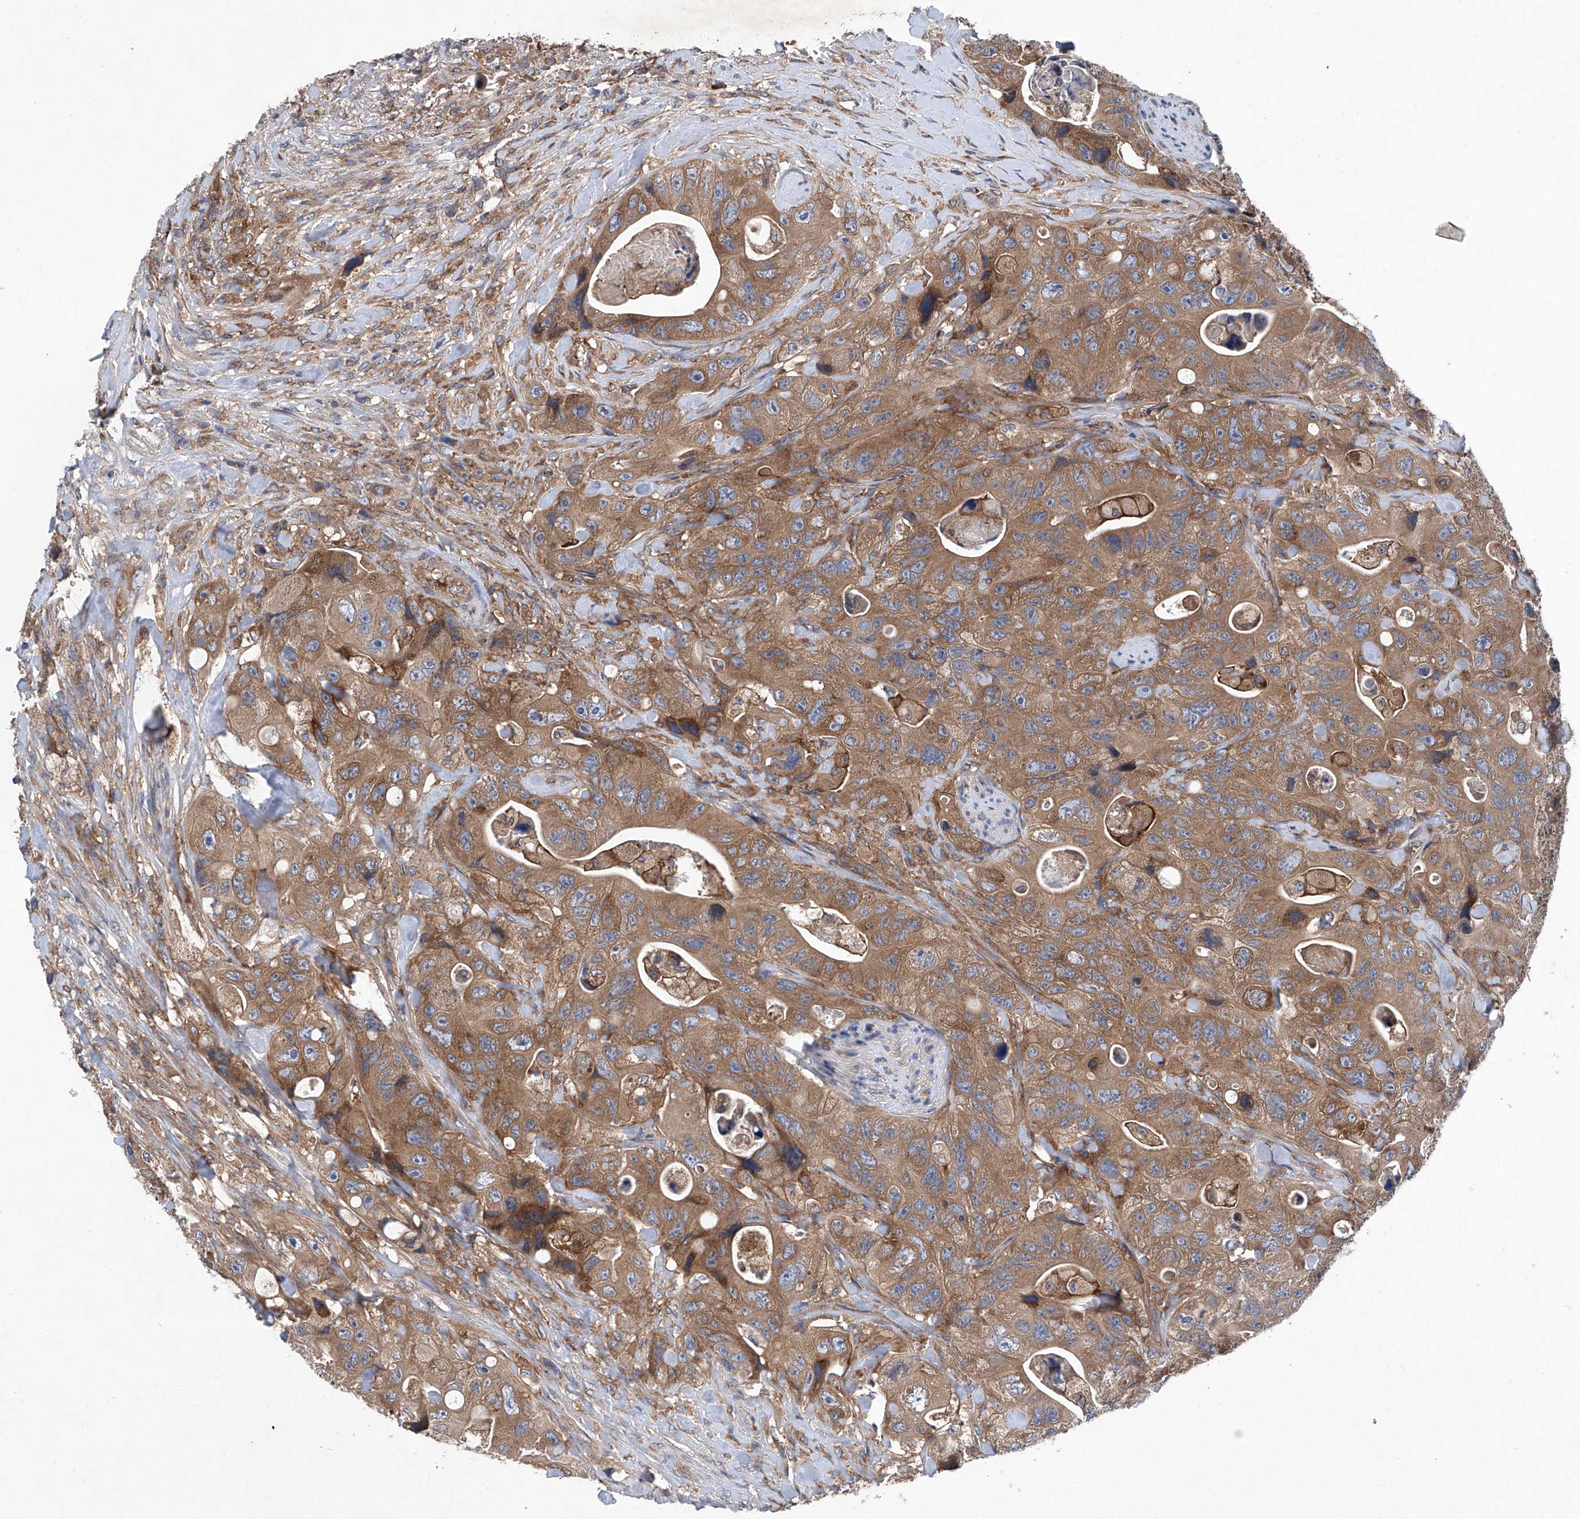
{"staining": {"intensity": "moderate", "quantity": ">75%", "location": "cytoplasmic/membranous"}, "tissue": "colorectal cancer", "cell_type": "Tumor cells", "image_type": "cancer", "snomed": [{"axis": "morphology", "description": "Adenocarcinoma, NOS"}, {"axis": "topography", "description": "Colon"}], "caption": "Colorectal adenocarcinoma stained for a protein (brown) exhibits moderate cytoplasmic/membranous positive positivity in about >75% of tumor cells.", "gene": "ASCC3", "patient": {"sex": "female", "age": 46}}